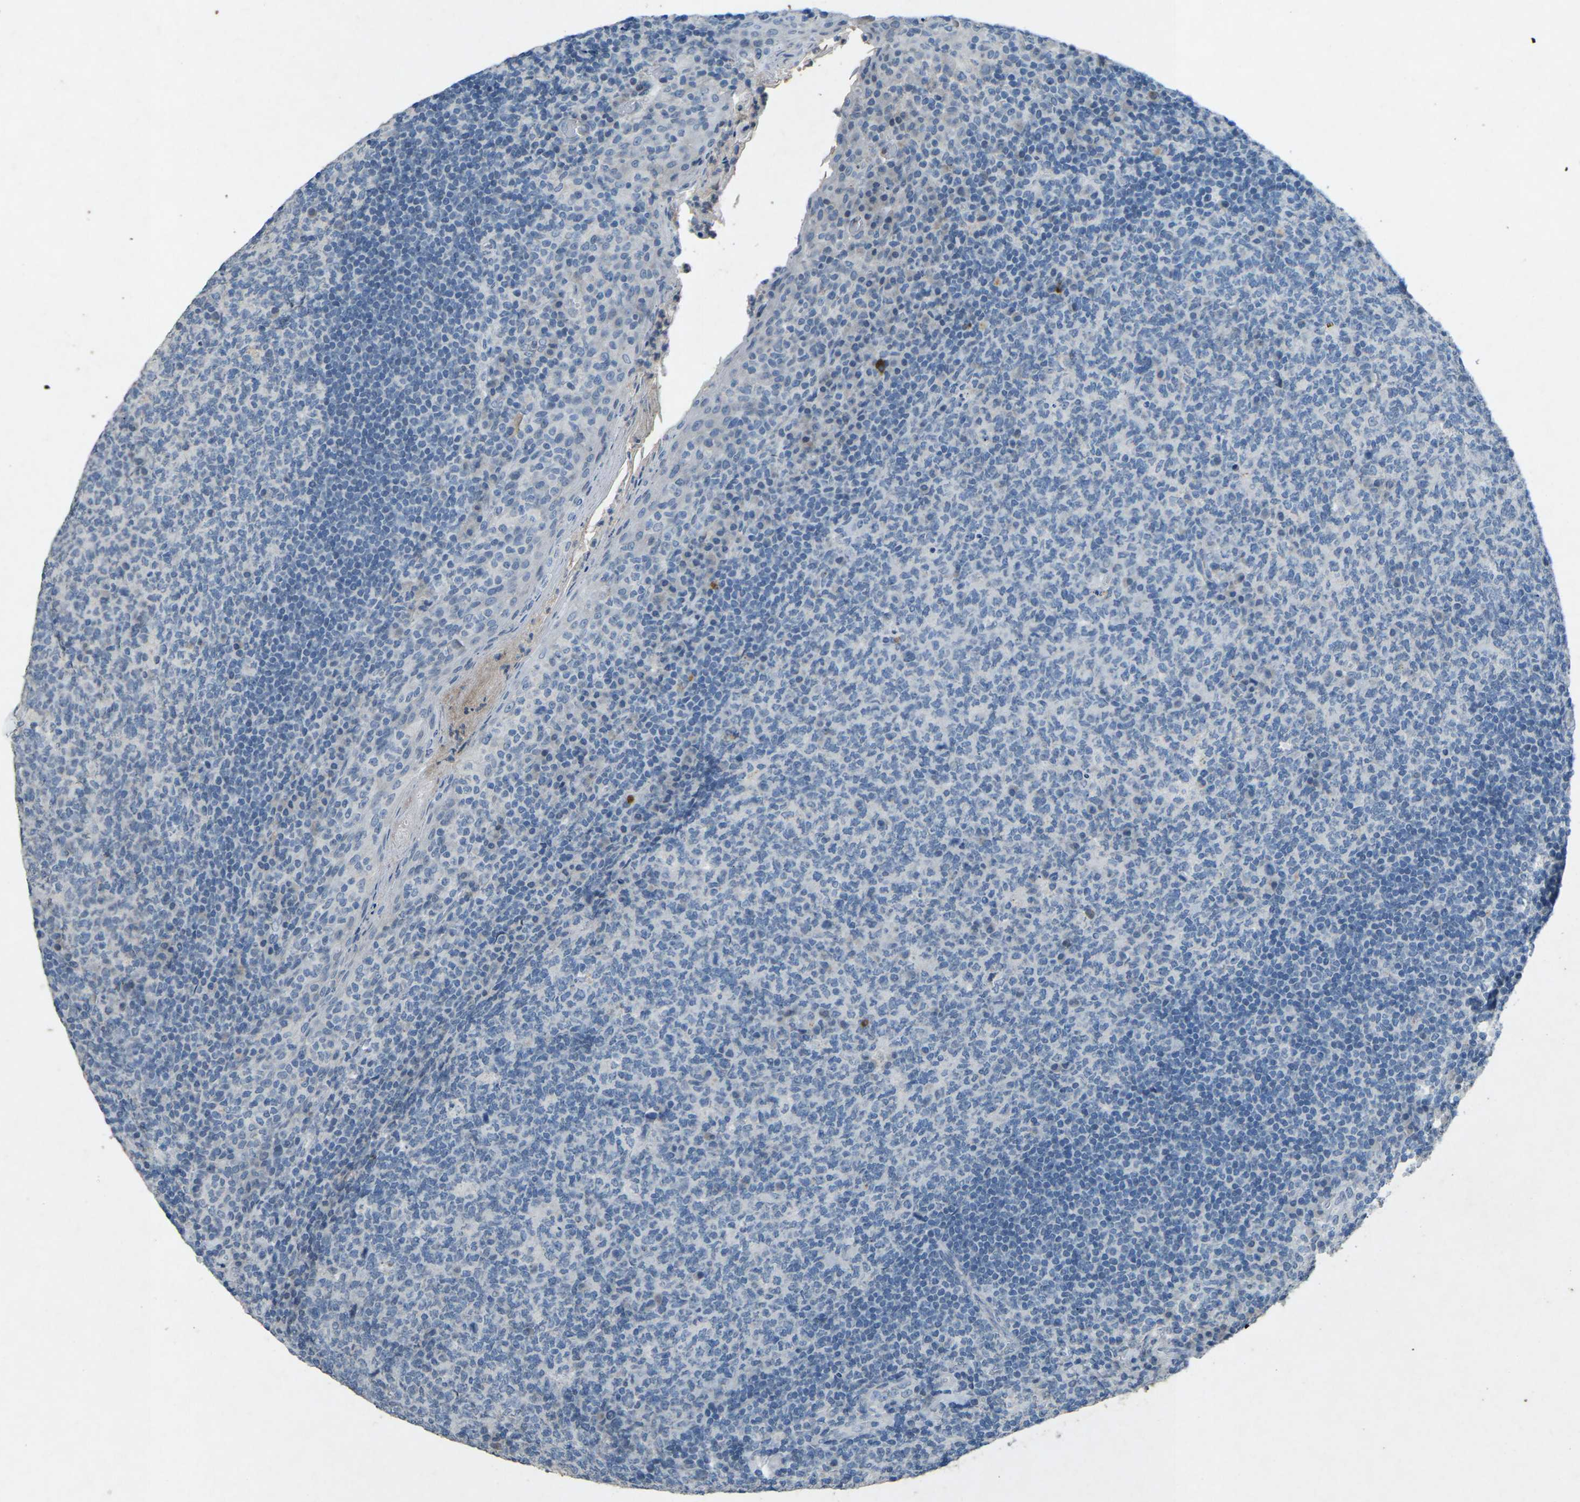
{"staining": {"intensity": "negative", "quantity": "none", "location": "none"}, "tissue": "tonsil", "cell_type": "Germinal center cells", "image_type": "normal", "snomed": [{"axis": "morphology", "description": "Normal tissue, NOS"}, {"axis": "topography", "description": "Tonsil"}], "caption": "Immunohistochemistry (IHC) of unremarkable tonsil demonstrates no expression in germinal center cells.", "gene": "A1BG", "patient": {"sex": "male", "age": 17}}